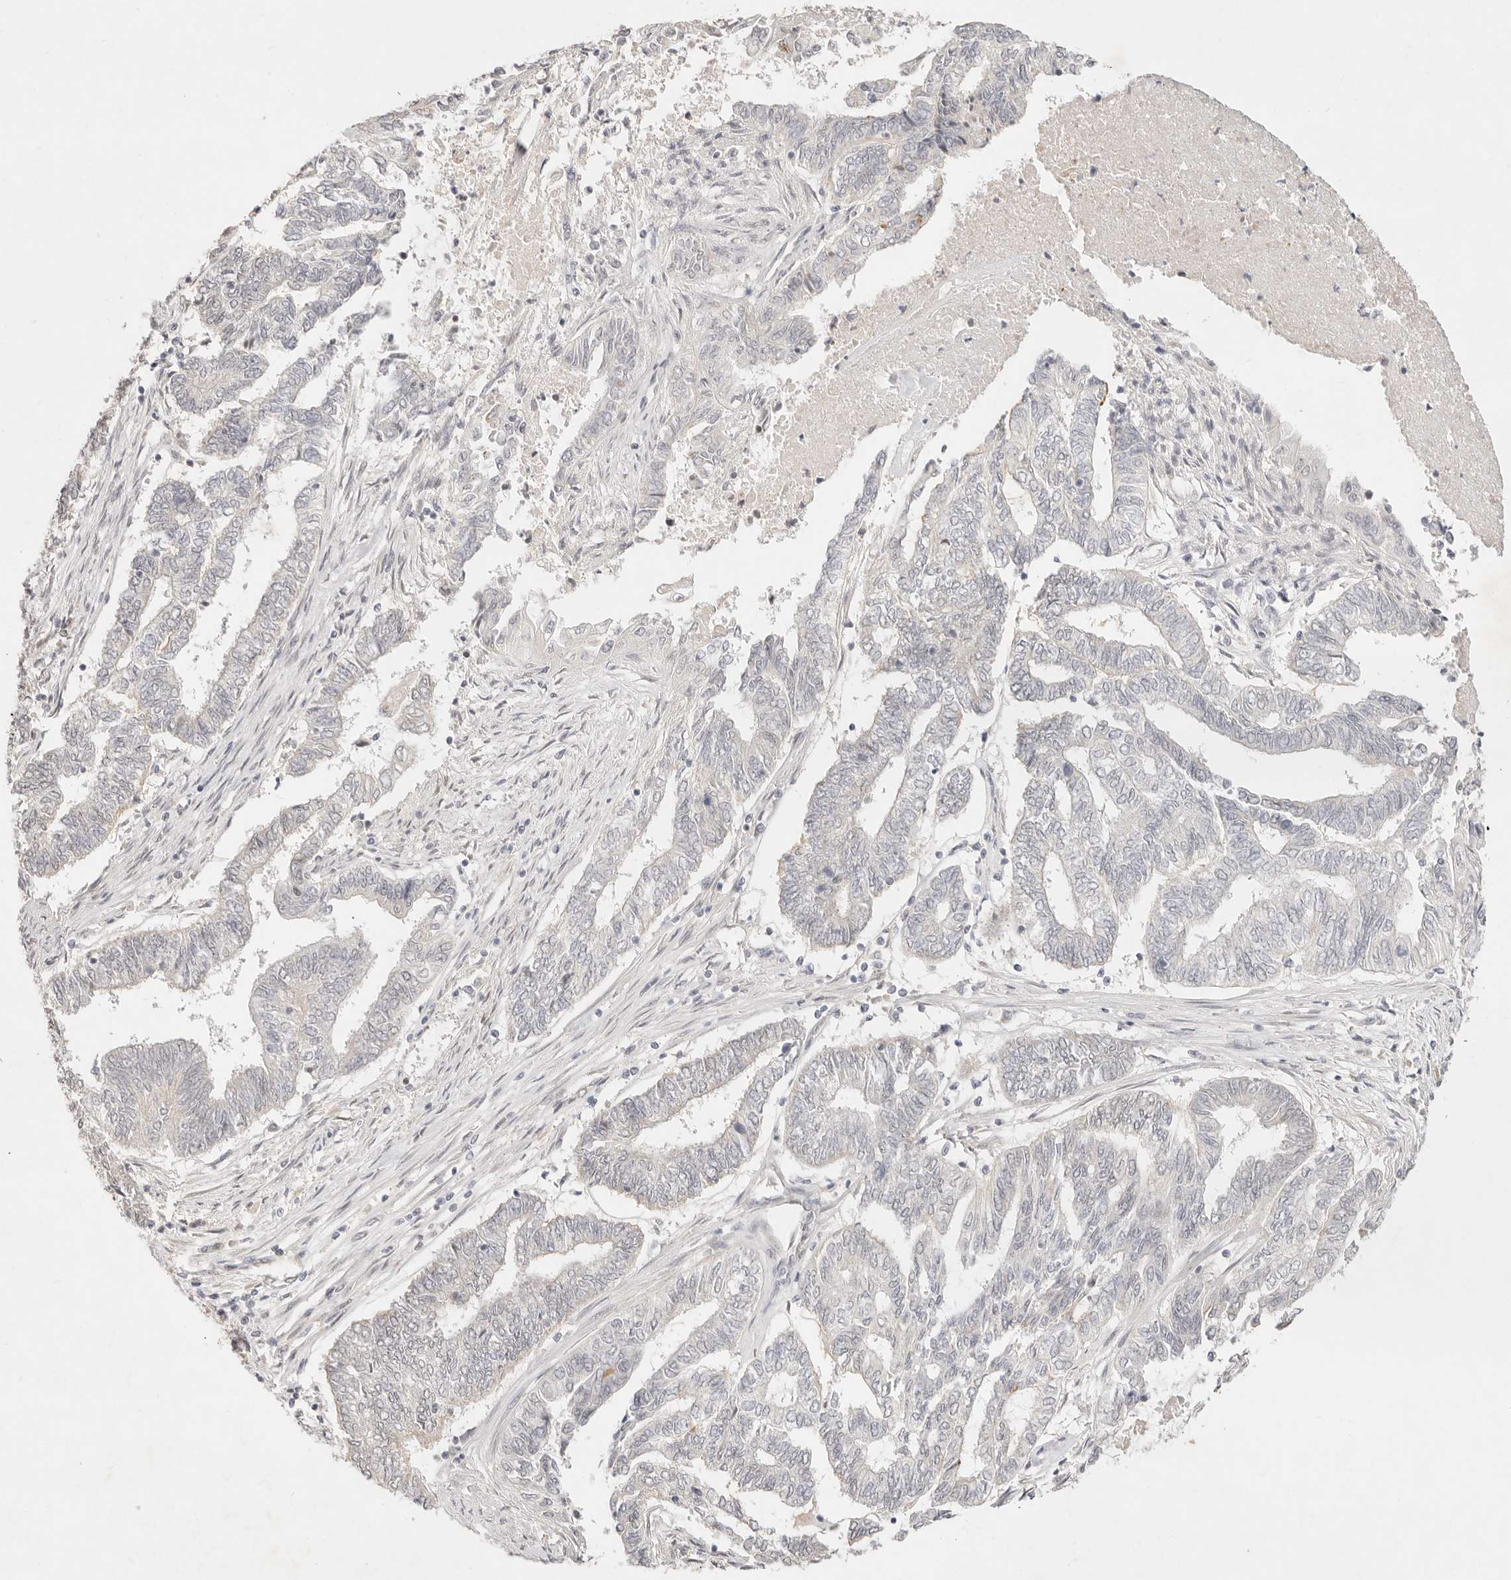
{"staining": {"intensity": "negative", "quantity": "none", "location": "none"}, "tissue": "endometrial cancer", "cell_type": "Tumor cells", "image_type": "cancer", "snomed": [{"axis": "morphology", "description": "Adenocarcinoma, NOS"}, {"axis": "topography", "description": "Uterus"}, {"axis": "topography", "description": "Endometrium"}], "caption": "Immunohistochemistry of human adenocarcinoma (endometrial) reveals no staining in tumor cells.", "gene": "GPR156", "patient": {"sex": "female", "age": 70}}